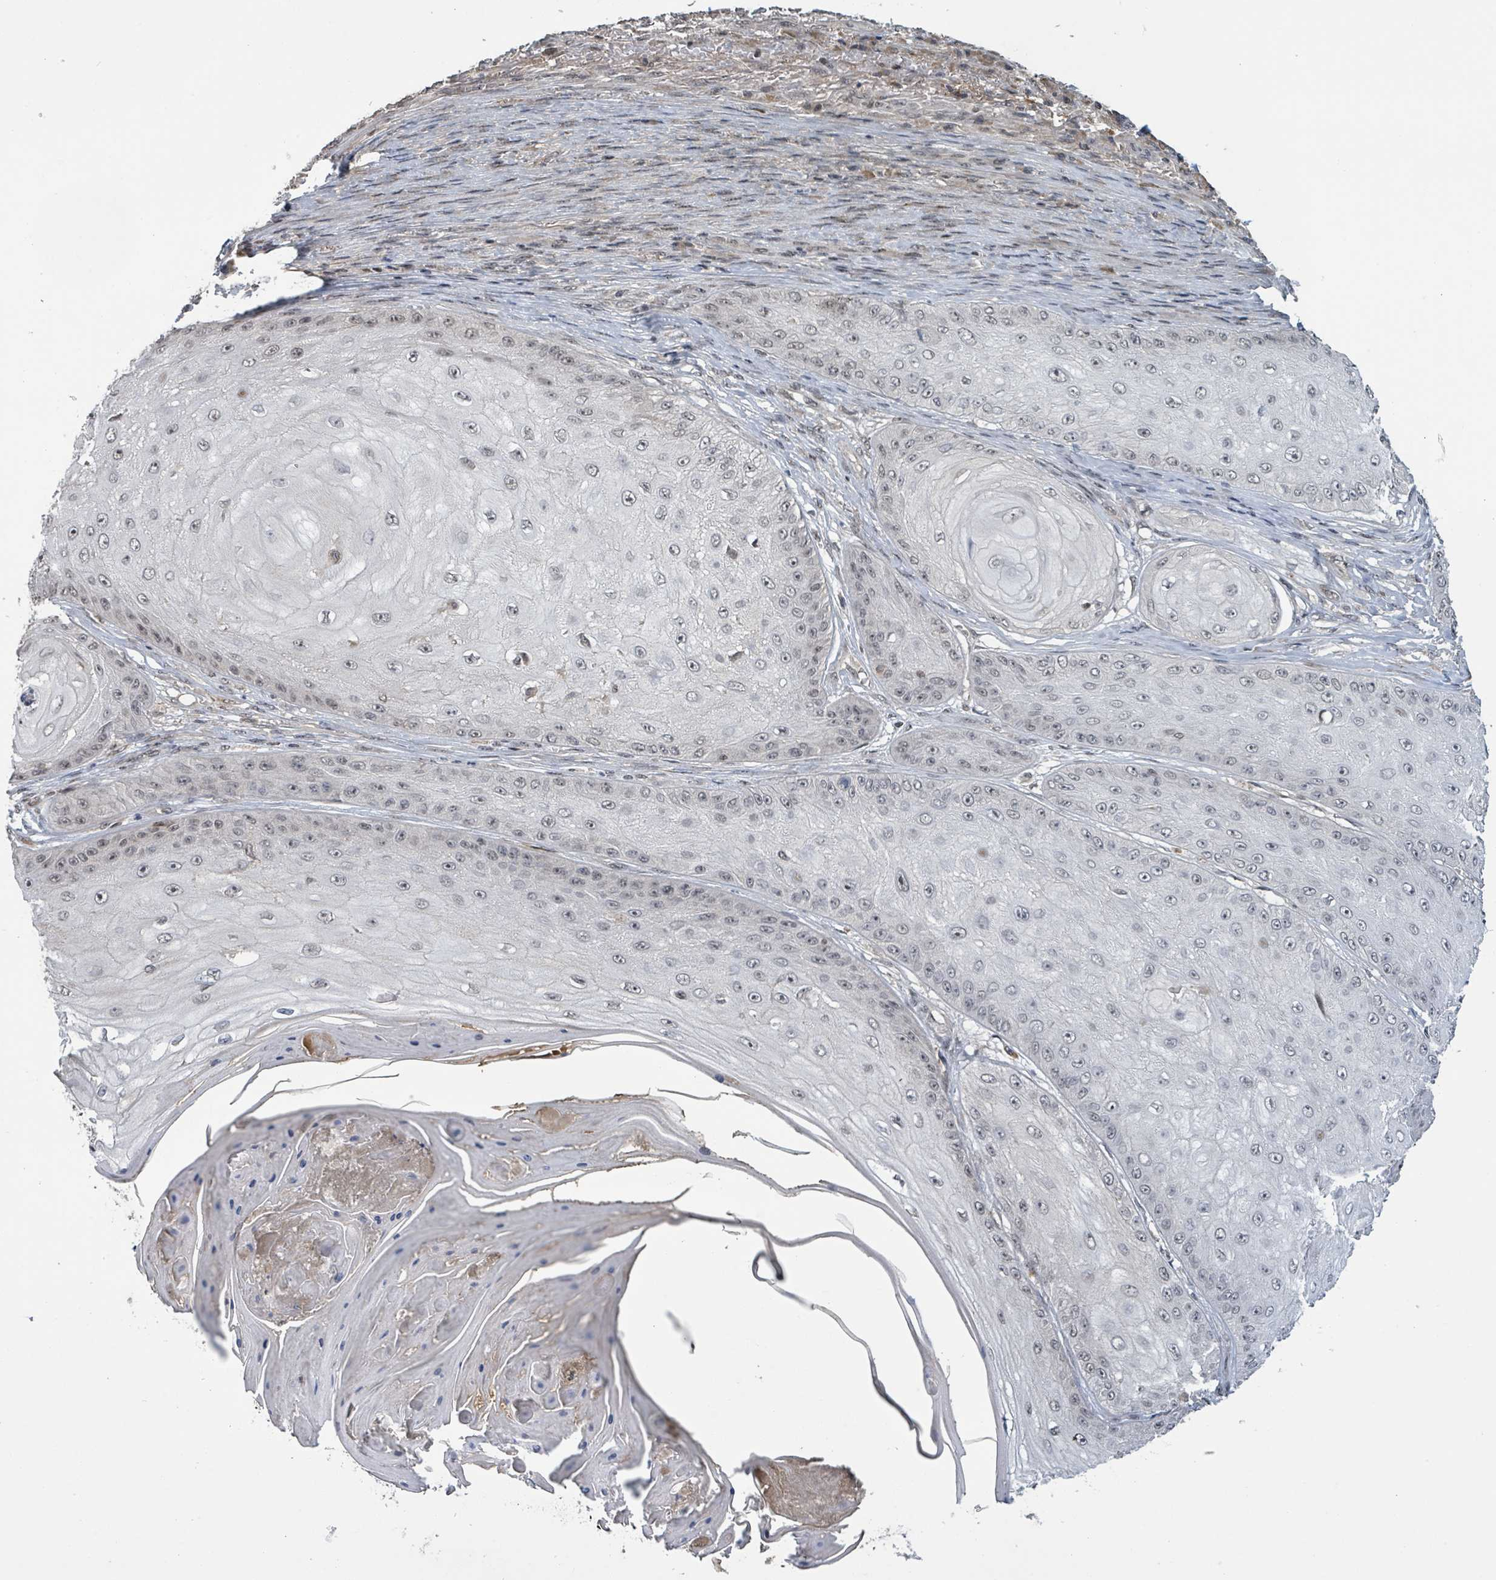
{"staining": {"intensity": "weak", "quantity": "<25%", "location": "nuclear"}, "tissue": "skin cancer", "cell_type": "Tumor cells", "image_type": "cancer", "snomed": [{"axis": "morphology", "description": "Squamous cell carcinoma, NOS"}, {"axis": "topography", "description": "Skin"}], "caption": "Immunohistochemical staining of skin squamous cell carcinoma exhibits no significant positivity in tumor cells.", "gene": "ZBTB14", "patient": {"sex": "male", "age": 70}}